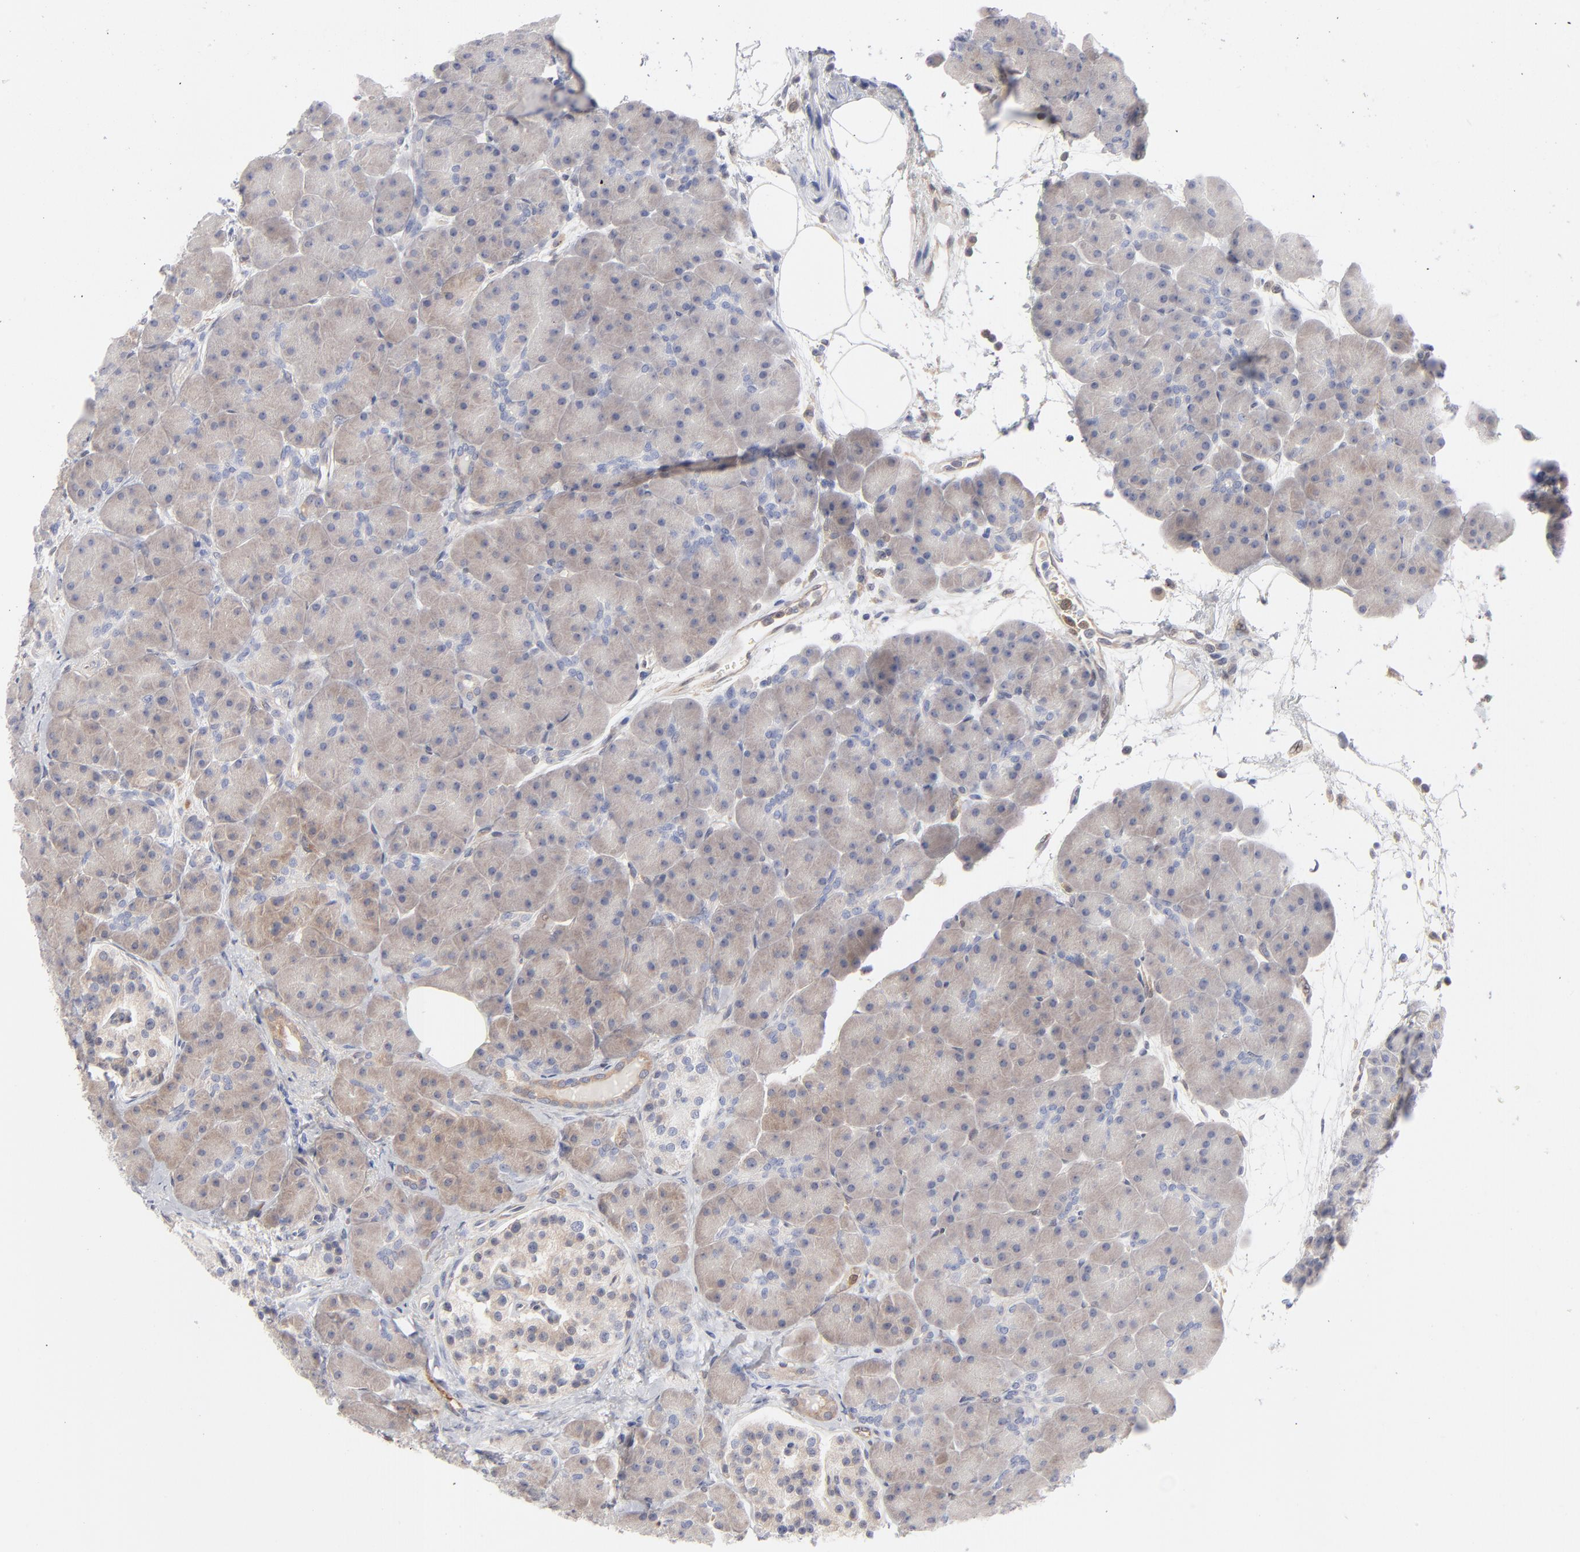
{"staining": {"intensity": "weak", "quantity": ">75%", "location": "cytoplasmic/membranous"}, "tissue": "pancreas", "cell_type": "Exocrine glandular cells", "image_type": "normal", "snomed": [{"axis": "morphology", "description": "Normal tissue, NOS"}, {"axis": "topography", "description": "Pancreas"}], "caption": "Exocrine glandular cells demonstrate low levels of weak cytoplasmic/membranous positivity in about >75% of cells in benign human pancreas. (Brightfield microscopy of DAB IHC at high magnification).", "gene": "ARRB1", "patient": {"sex": "male", "age": 66}}